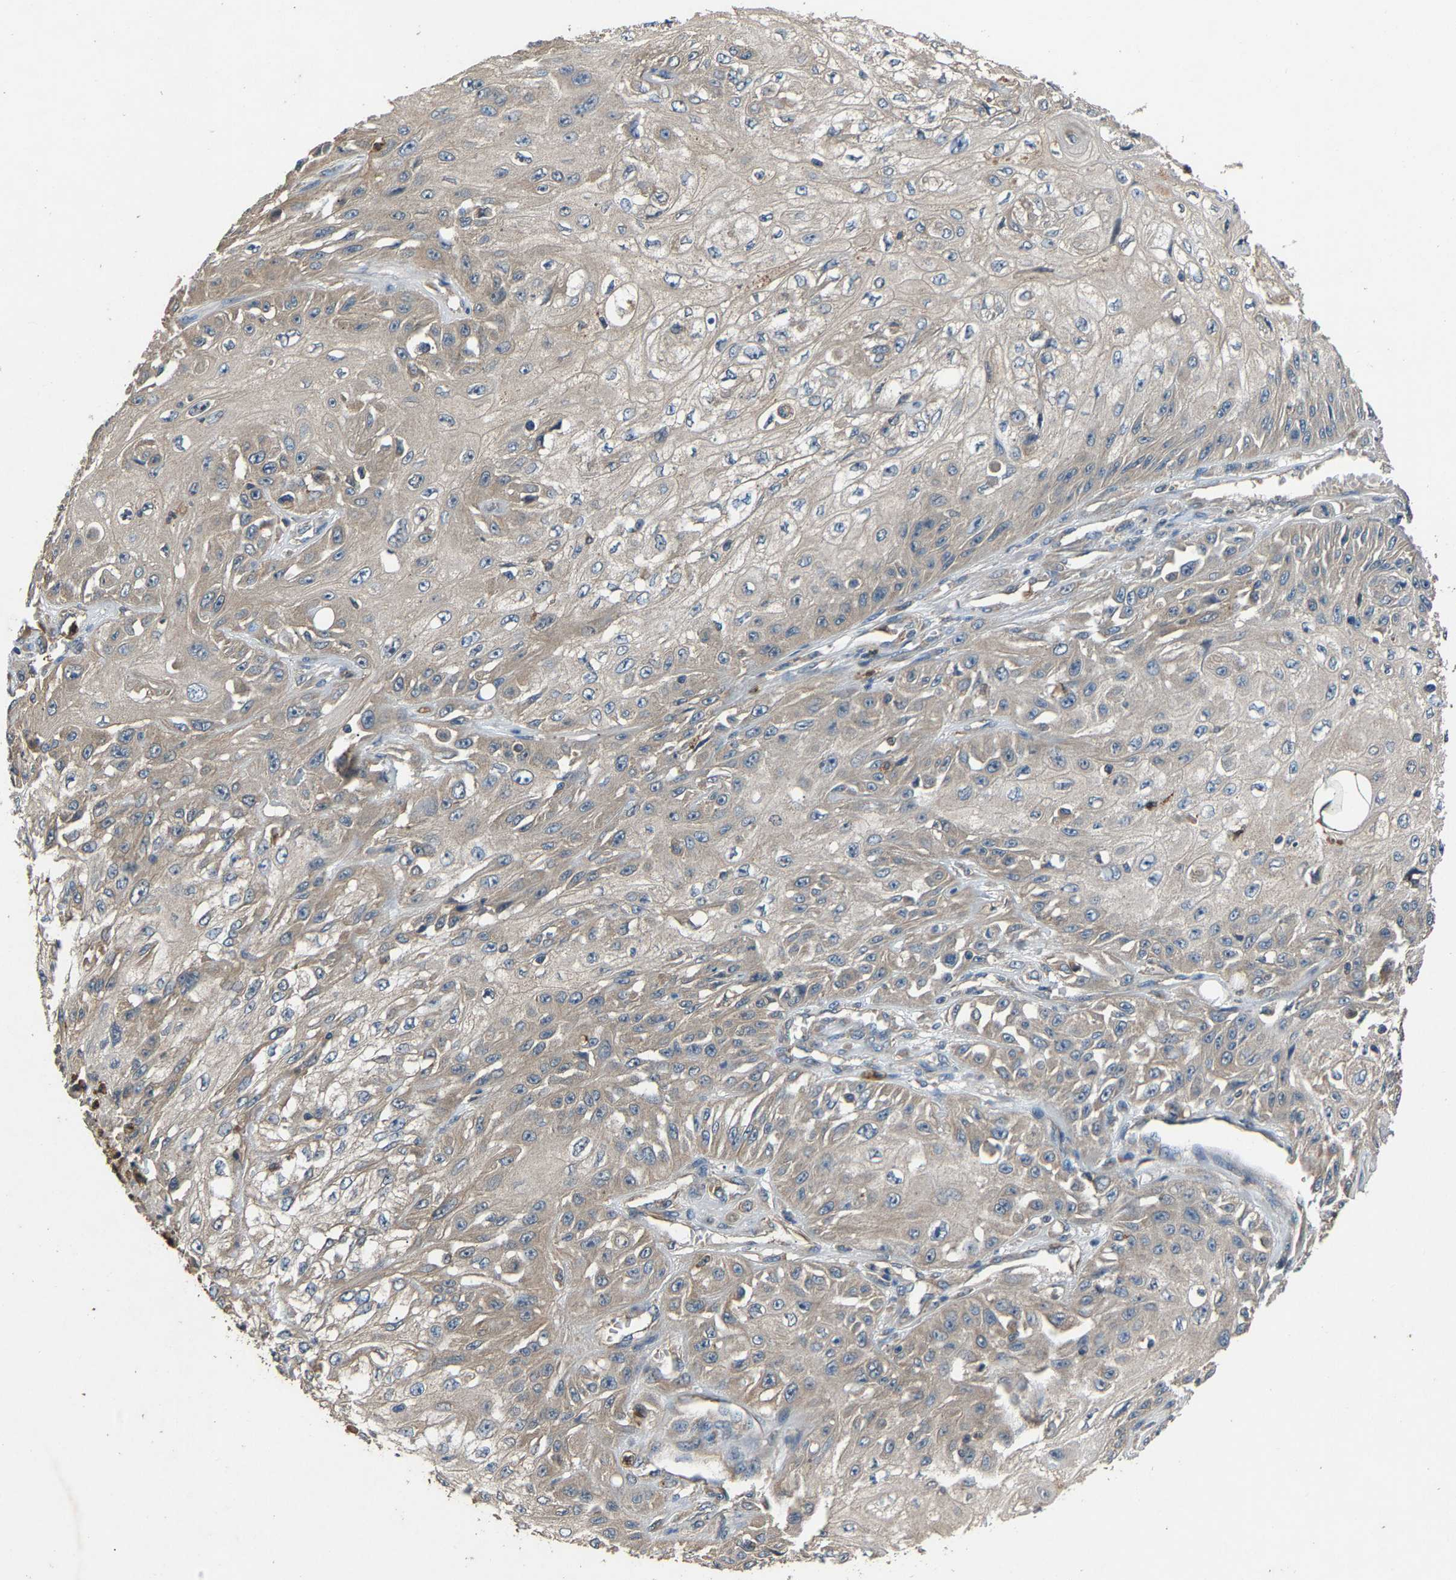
{"staining": {"intensity": "negative", "quantity": "none", "location": "none"}, "tissue": "skin cancer", "cell_type": "Tumor cells", "image_type": "cancer", "snomed": [{"axis": "morphology", "description": "Squamous cell carcinoma, NOS"}, {"axis": "morphology", "description": "Squamous cell carcinoma, metastatic, NOS"}, {"axis": "topography", "description": "Skin"}, {"axis": "topography", "description": "Lymph node"}], "caption": "High power microscopy micrograph of an IHC photomicrograph of skin squamous cell carcinoma, revealing no significant expression in tumor cells.", "gene": "PPID", "patient": {"sex": "male", "age": 75}}